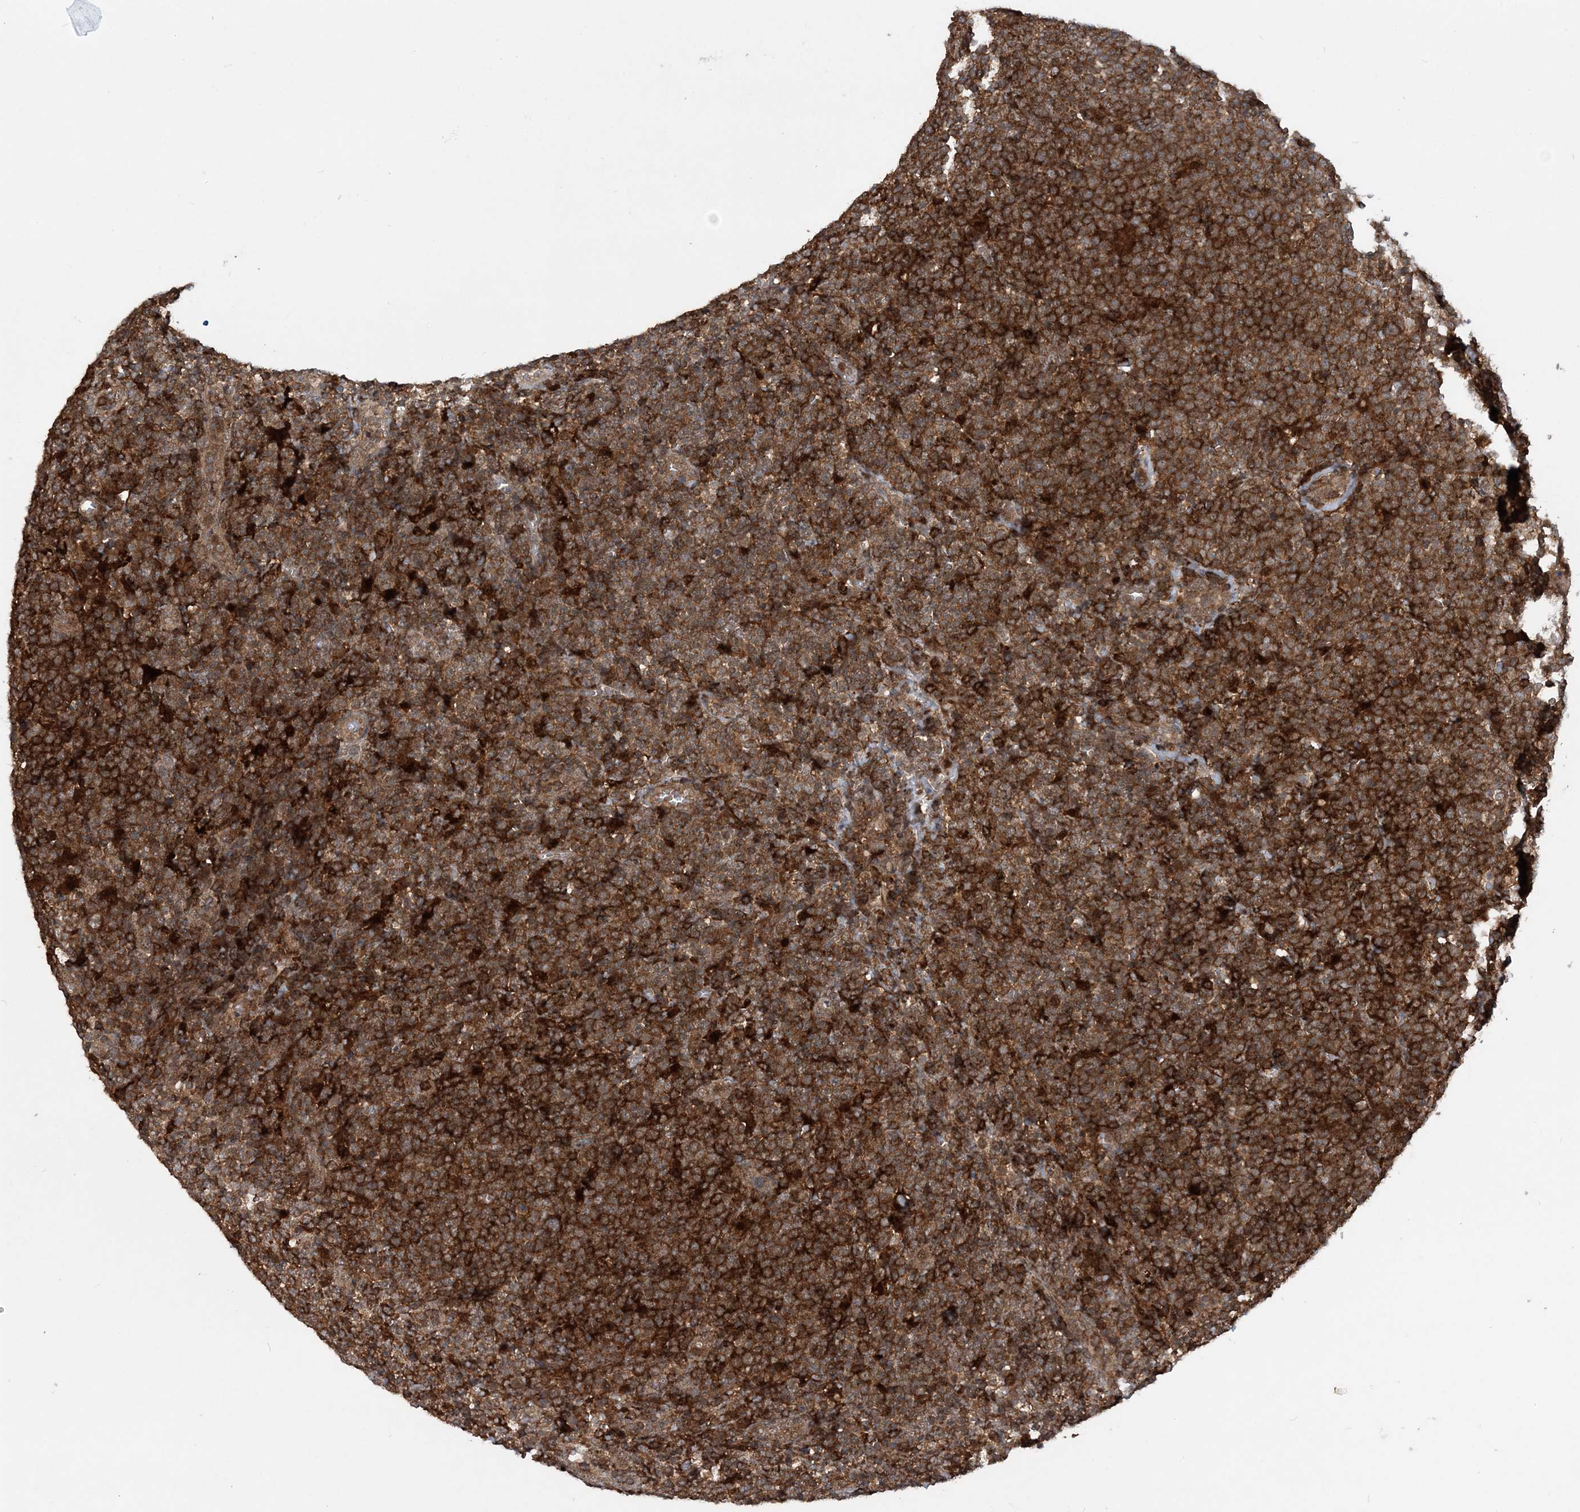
{"staining": {"intensity": "strong", "quantity": ">75%", "location": "cytoplasmic/membranous"}, "tissue": "lymphoma", "cell_type": "Tumor cells", "image_type": "cancer", "snomed": [{"axis": "morphology", "description": "Malignant lymphoma, non-Hodgkin's type, High grade"}, {"axis": "topography", "description": "Lymph node"}], "caption": "Protein analysis of high-grade malignant lymphoma, non-Hodgkin's type tissue reveals strong cytoplasmic/membranous expression in approximately >75% of tumor cells. (DAB = brown stain, brightfield microscopy at high magnification).", "gene": "LACC1", "patient": {"sex": "male", "age": 61}}